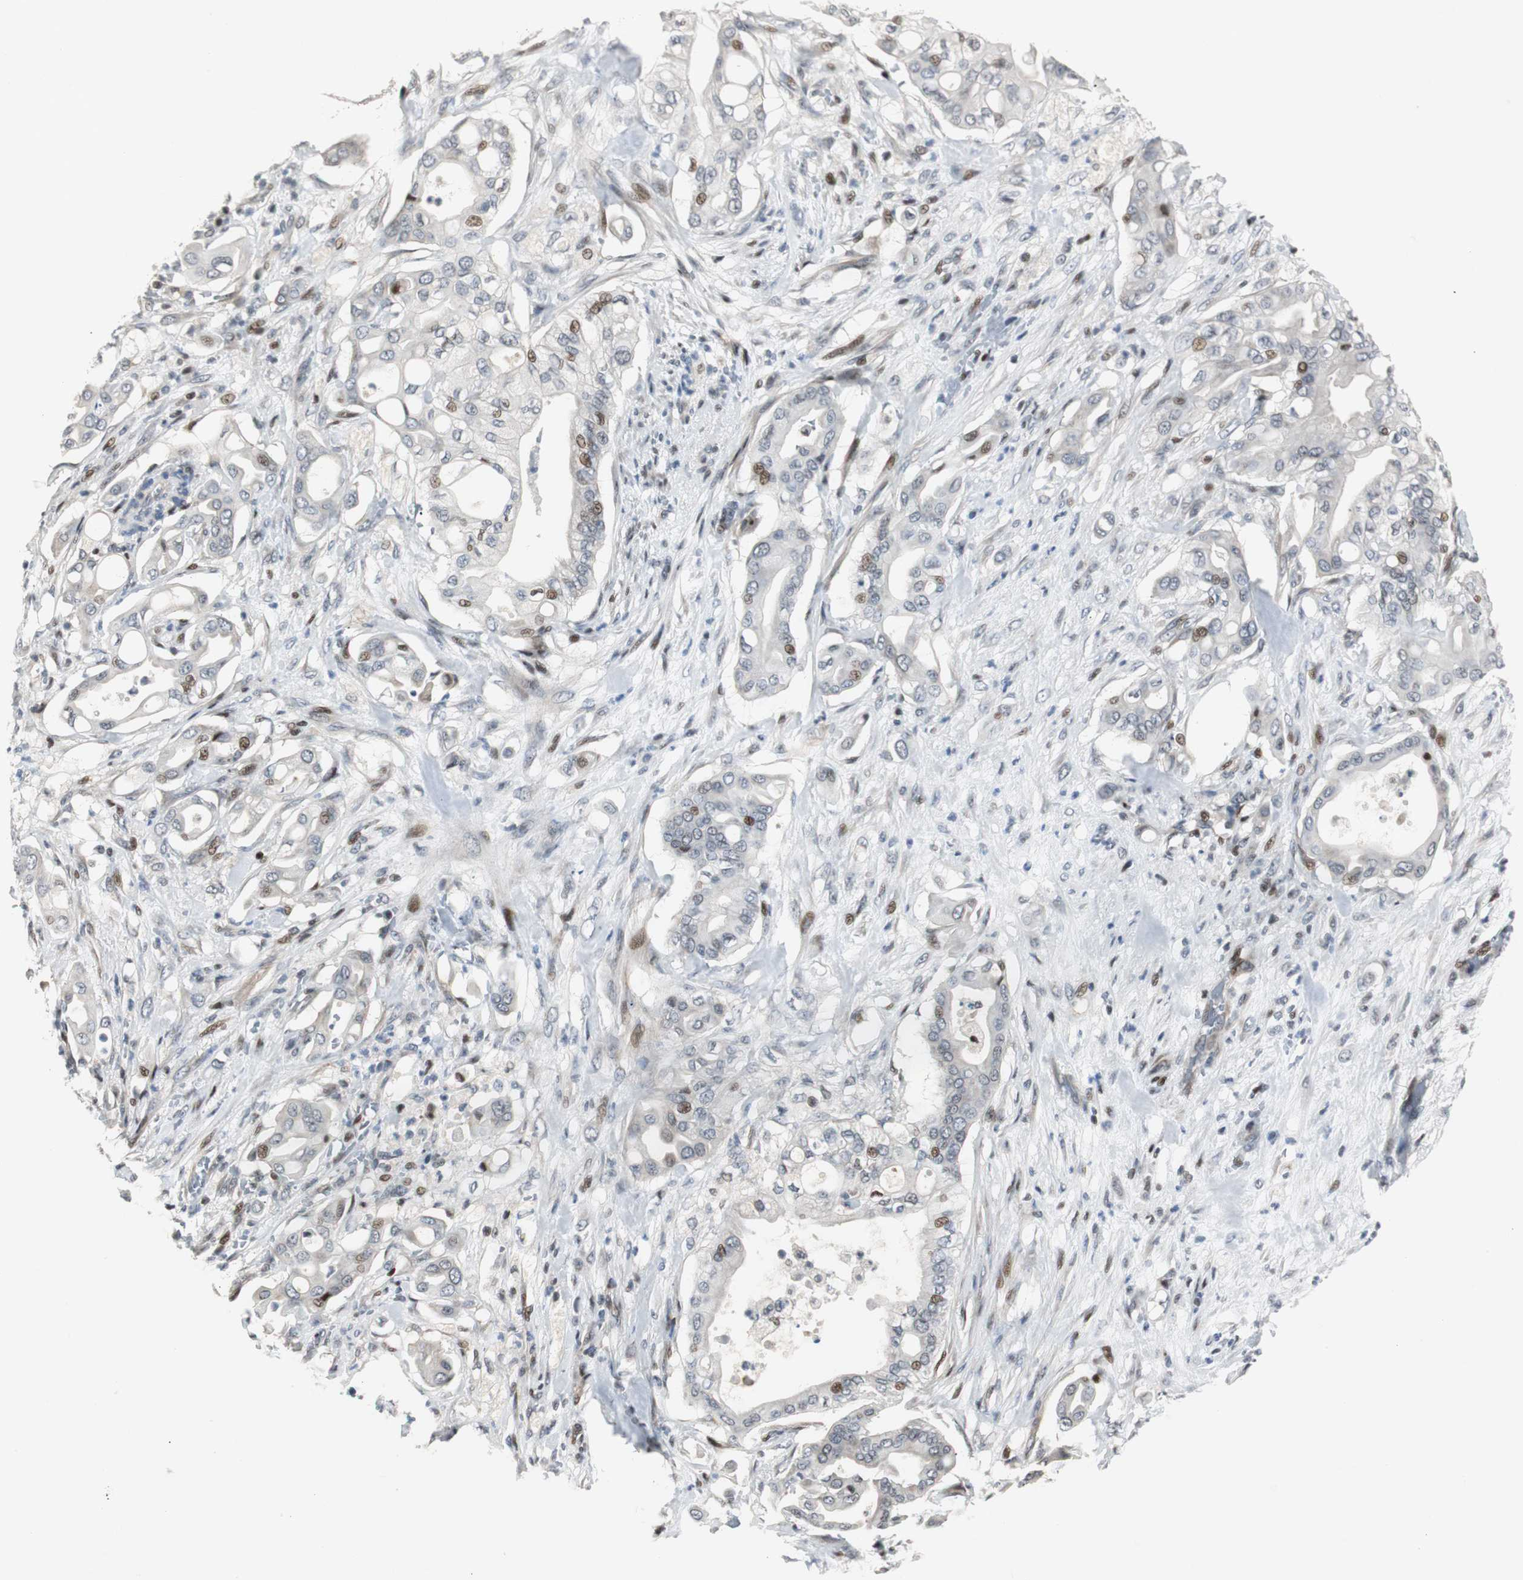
{"staining": {"intensity": "weak", "quantity": "<25%", "location": "nuclear"}, "tissue": "liver cancer", "cell_type": "Tumor cells", "image_type": "cancer", "snomed": [{"axis": "morphology", "description": "Cholangiocarcinoma"}, {"axis": "topography", "description": "Liver"}], "caption": "Image shows no protein staining in tumor cells of liver cholangiocarcinoma tissue.", "gene": "RAD1", "patient": {"sex": "female", "age": 68}}